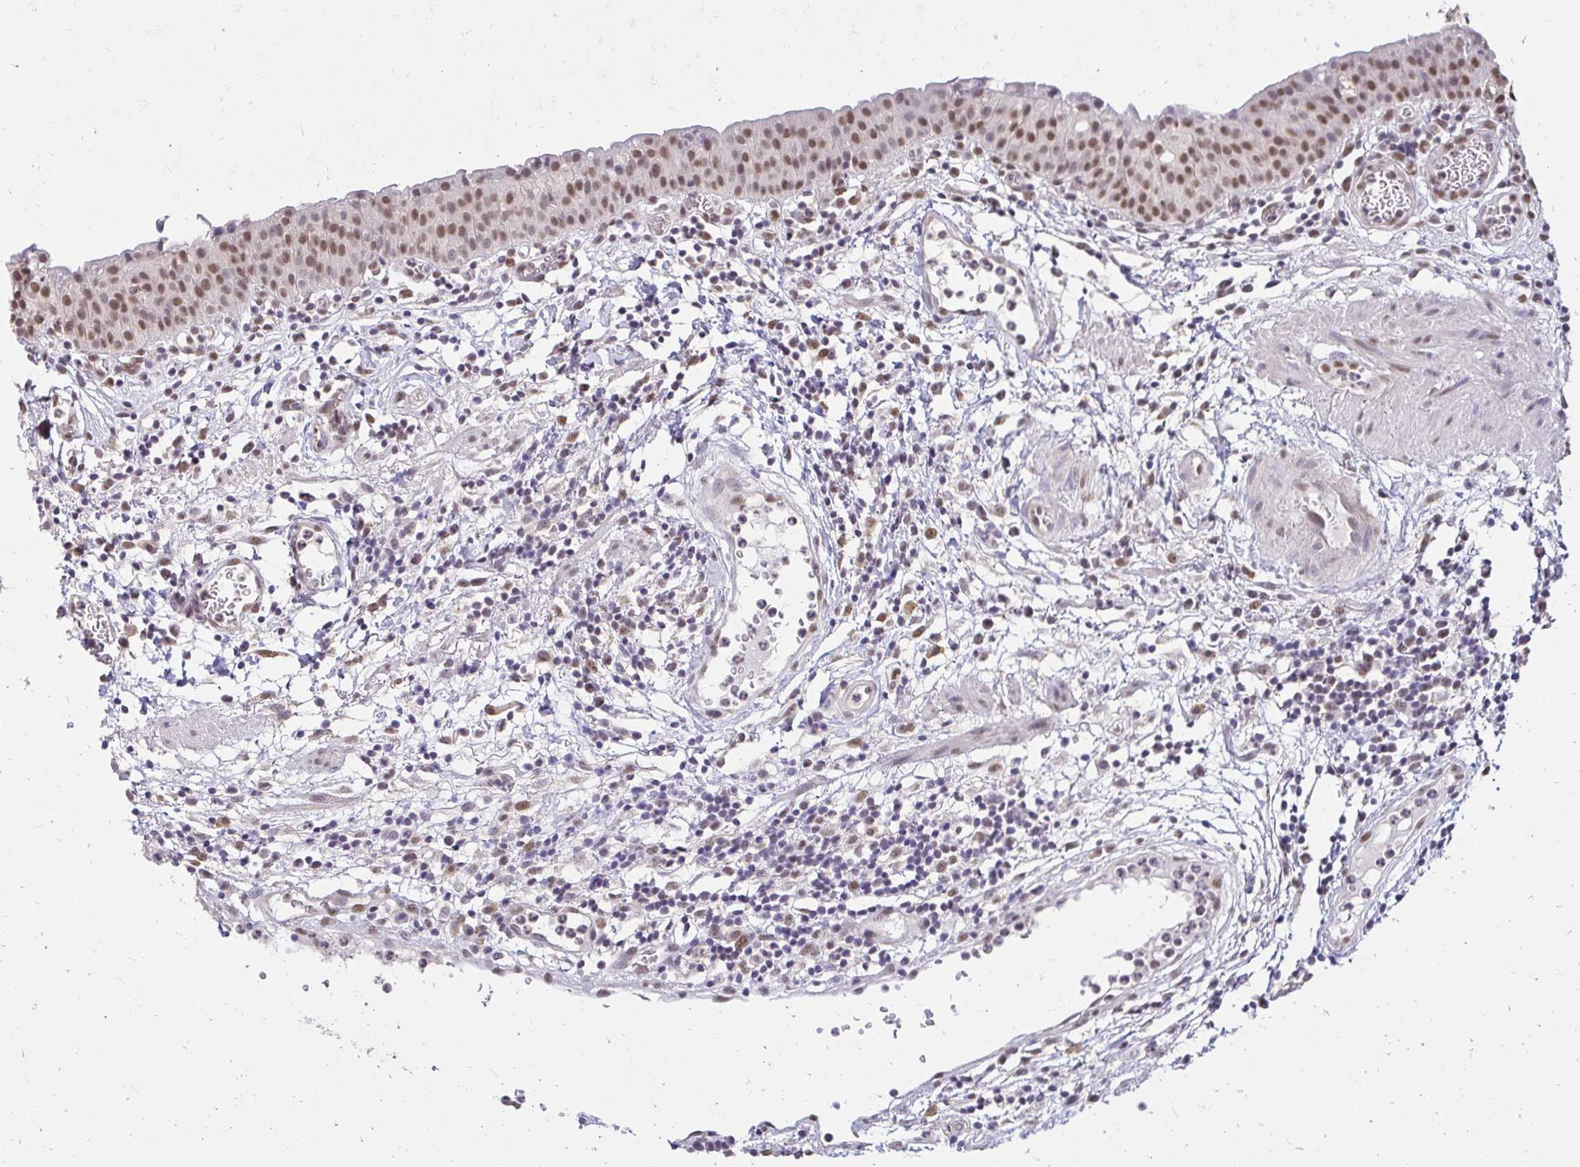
{"staining": {"intensity": "moderate", "quantity": ">75%", "location": "nuclear"}, "tissue": "urinary bladder", "cell_type": "Urothelial cells", "image_type": "normal", "snomed": [{"axis": "morphology", "description": "Normal tissue, NOS"}, {"axis": "morphology", "description": "Inflammation, NOS"}, {"axis": "topography", "description": "Urinary bladder"}], "caption": "Immunohistochemical staining of normal urinary bladder displays moderate nuclear protein expression in about >75% of urothelial cells.", "gene": "RIMS4", "patient": {"sex": "male", "age": 57}}